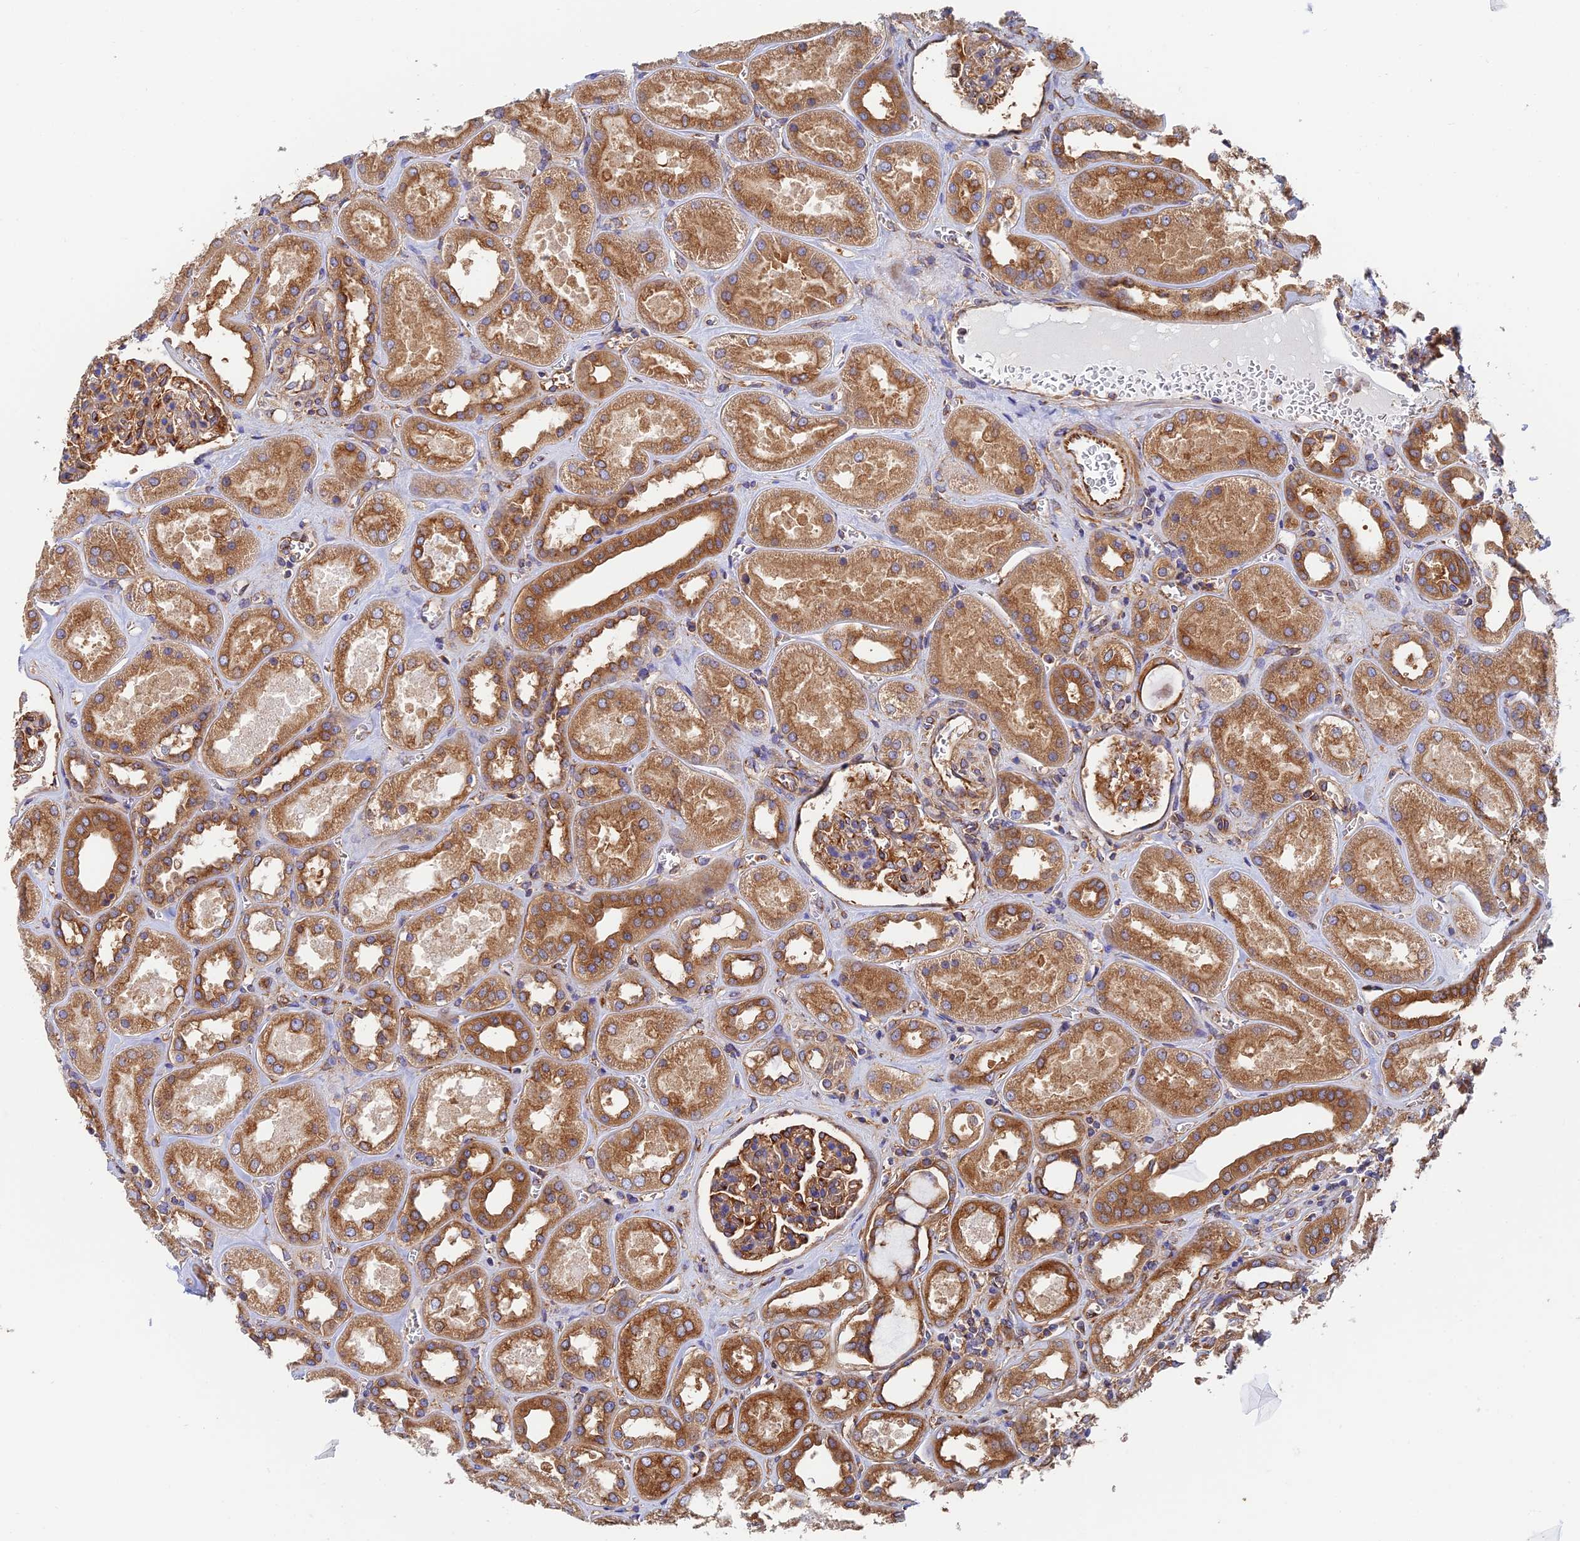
{"staining": {"intensity": "moderate", "quantity": ">75%", "location": "cytoplasmic/membranous"}, "tissue": "kidney", "cell_type": "Cells in glomeruli", "image_type": "normal", "snomed": [{"axis": "morphology", "description": "Normal tissue, NOS"}, {"axis": "morphology", "description": "Adenocarcinoma, NOS"}, {"axis": "topography", "description": "Kidney"}], "caption": "Immunohistochemical staining of normal kidney displays >75% levels of moderate cytoplasmic/membranous protein staining in approximately >75% of cells in glomeruli.", "gene": "DCTN2", "patient": {"sex": "female", "age": 68}}